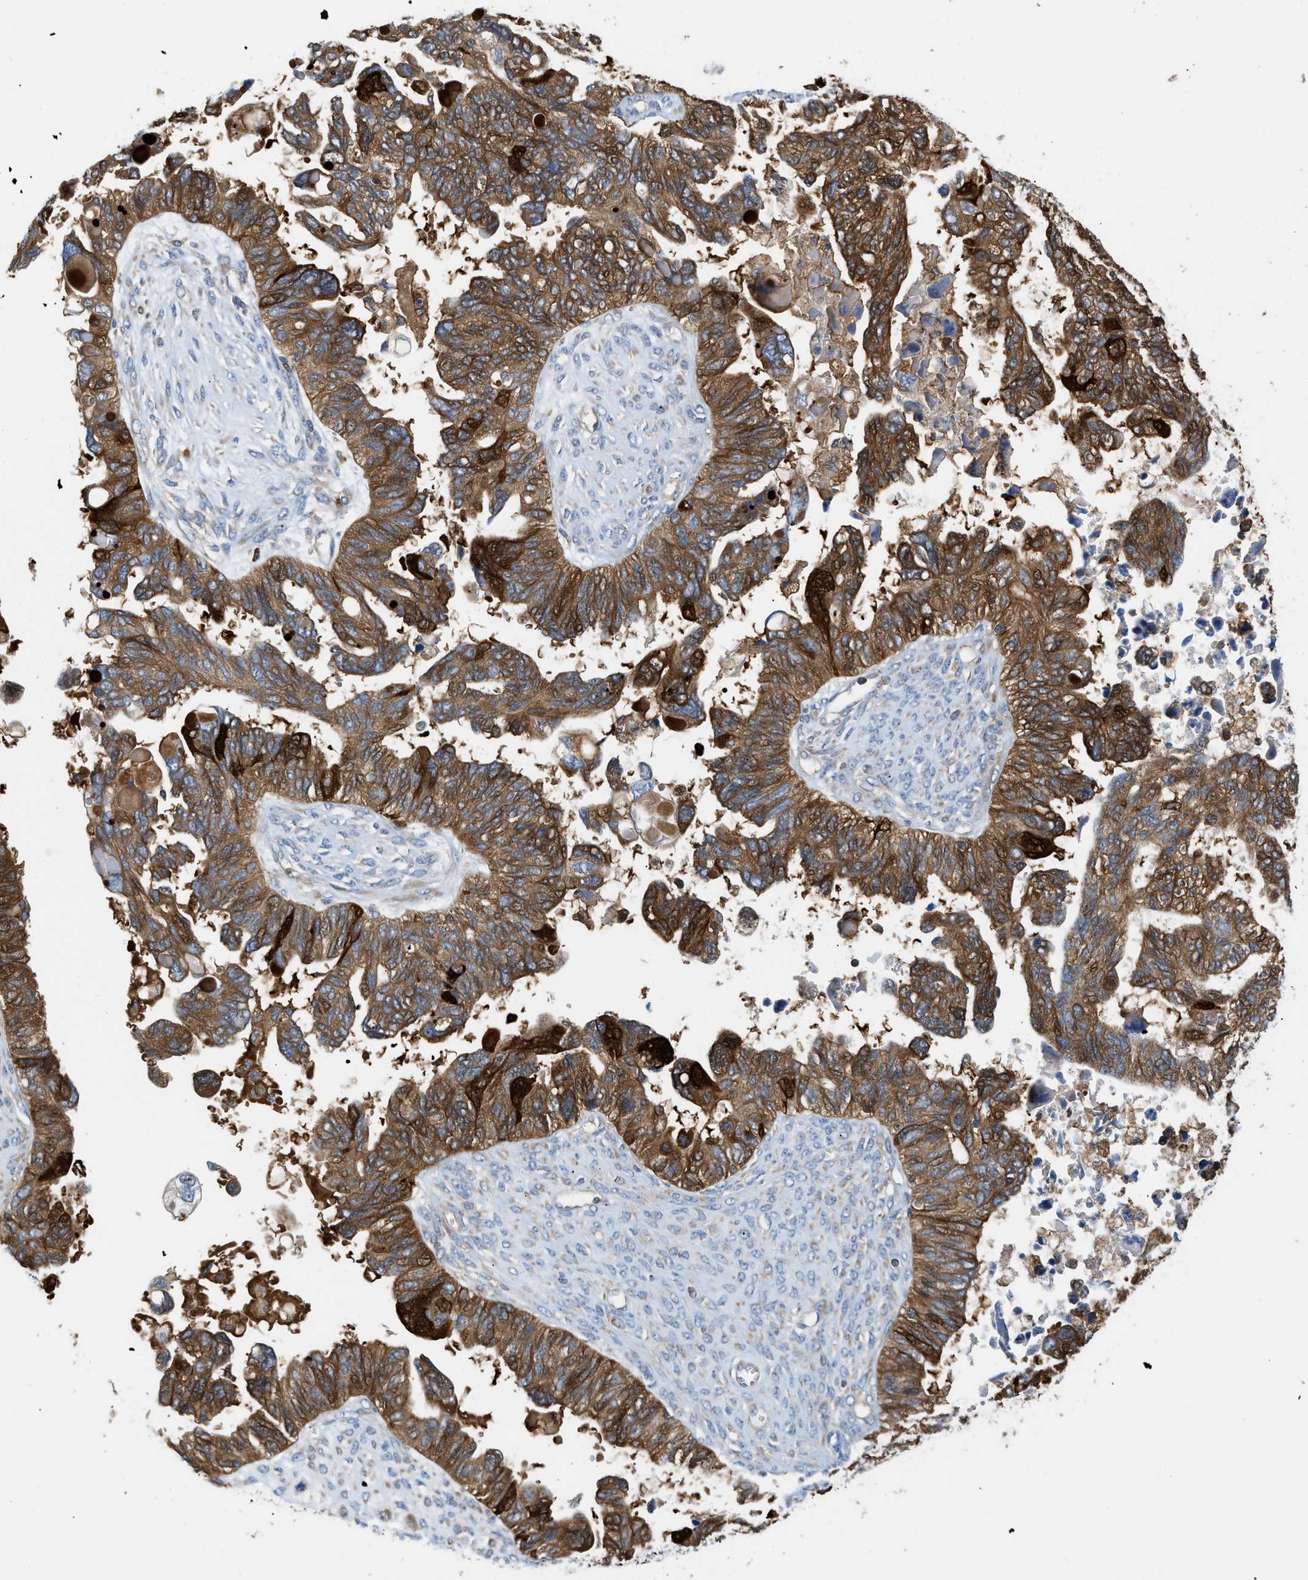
{"staining": {"intensity": "strong", "quantity": ">75%", "location": "cytoplasmic/membranous"}, "tissue": "ovarian cancer", "cell_type": "Tumor cells", "image_type": "cancer", "snomed": [{"axis": "morphology", "description": "Cystadenocarcinoma, serous, NOS"}, {"axis": "topography", "description": "Ovary"}], "caption": "The photomicrograph displays a brown stain indicating the presence of a protein in the cytoplasmic/membranous of tumor cells in serous cystadenocarcinoma (ovarian).", "gene": "GPAT4", "patient": {"sex": "female", "age": 79}}